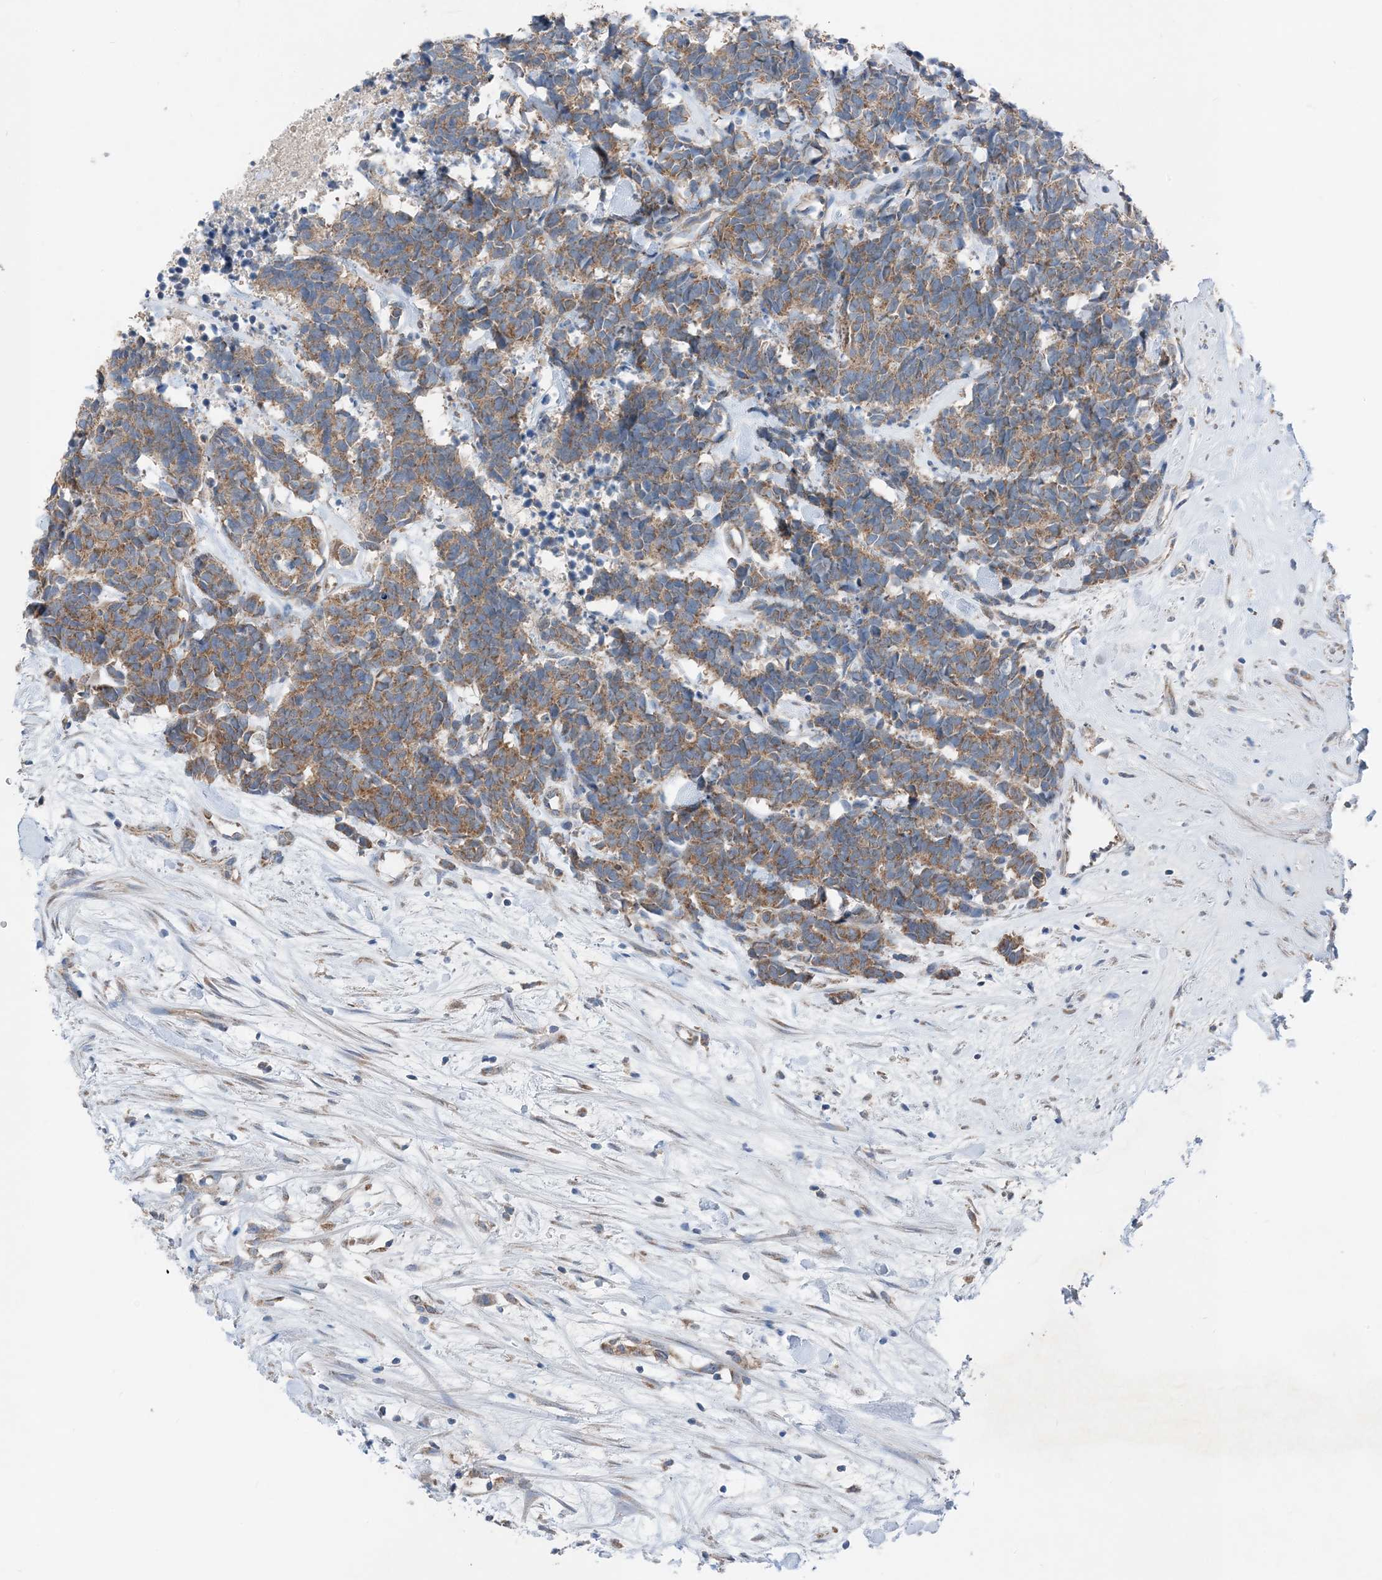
{"staining": {"intensity": "moderate", "quantity": ">75%", "location": "cytoplasmic/membranous"}, "tissue": "carcinoid", "cell_type": "Tumor cells", "image_type": "cancer", "snomed": [{"axis": "morphology", "description": "Carcinoma, NOS"}, {"axis": "morphology", "description": "Carcinoid, malignant, NOS"}, {"axis": "topography", "description": "Urinary bladder"}], "caption": "Immunohistochemistry image of human carcinoid (malignant) stained for a protein (brown), which shows medium levels of moderate cytoplasmic/membranous staining in about >75% of tumor cells.", "gene": "DHX30", "patient": {"sex": "male", "age": 57}}